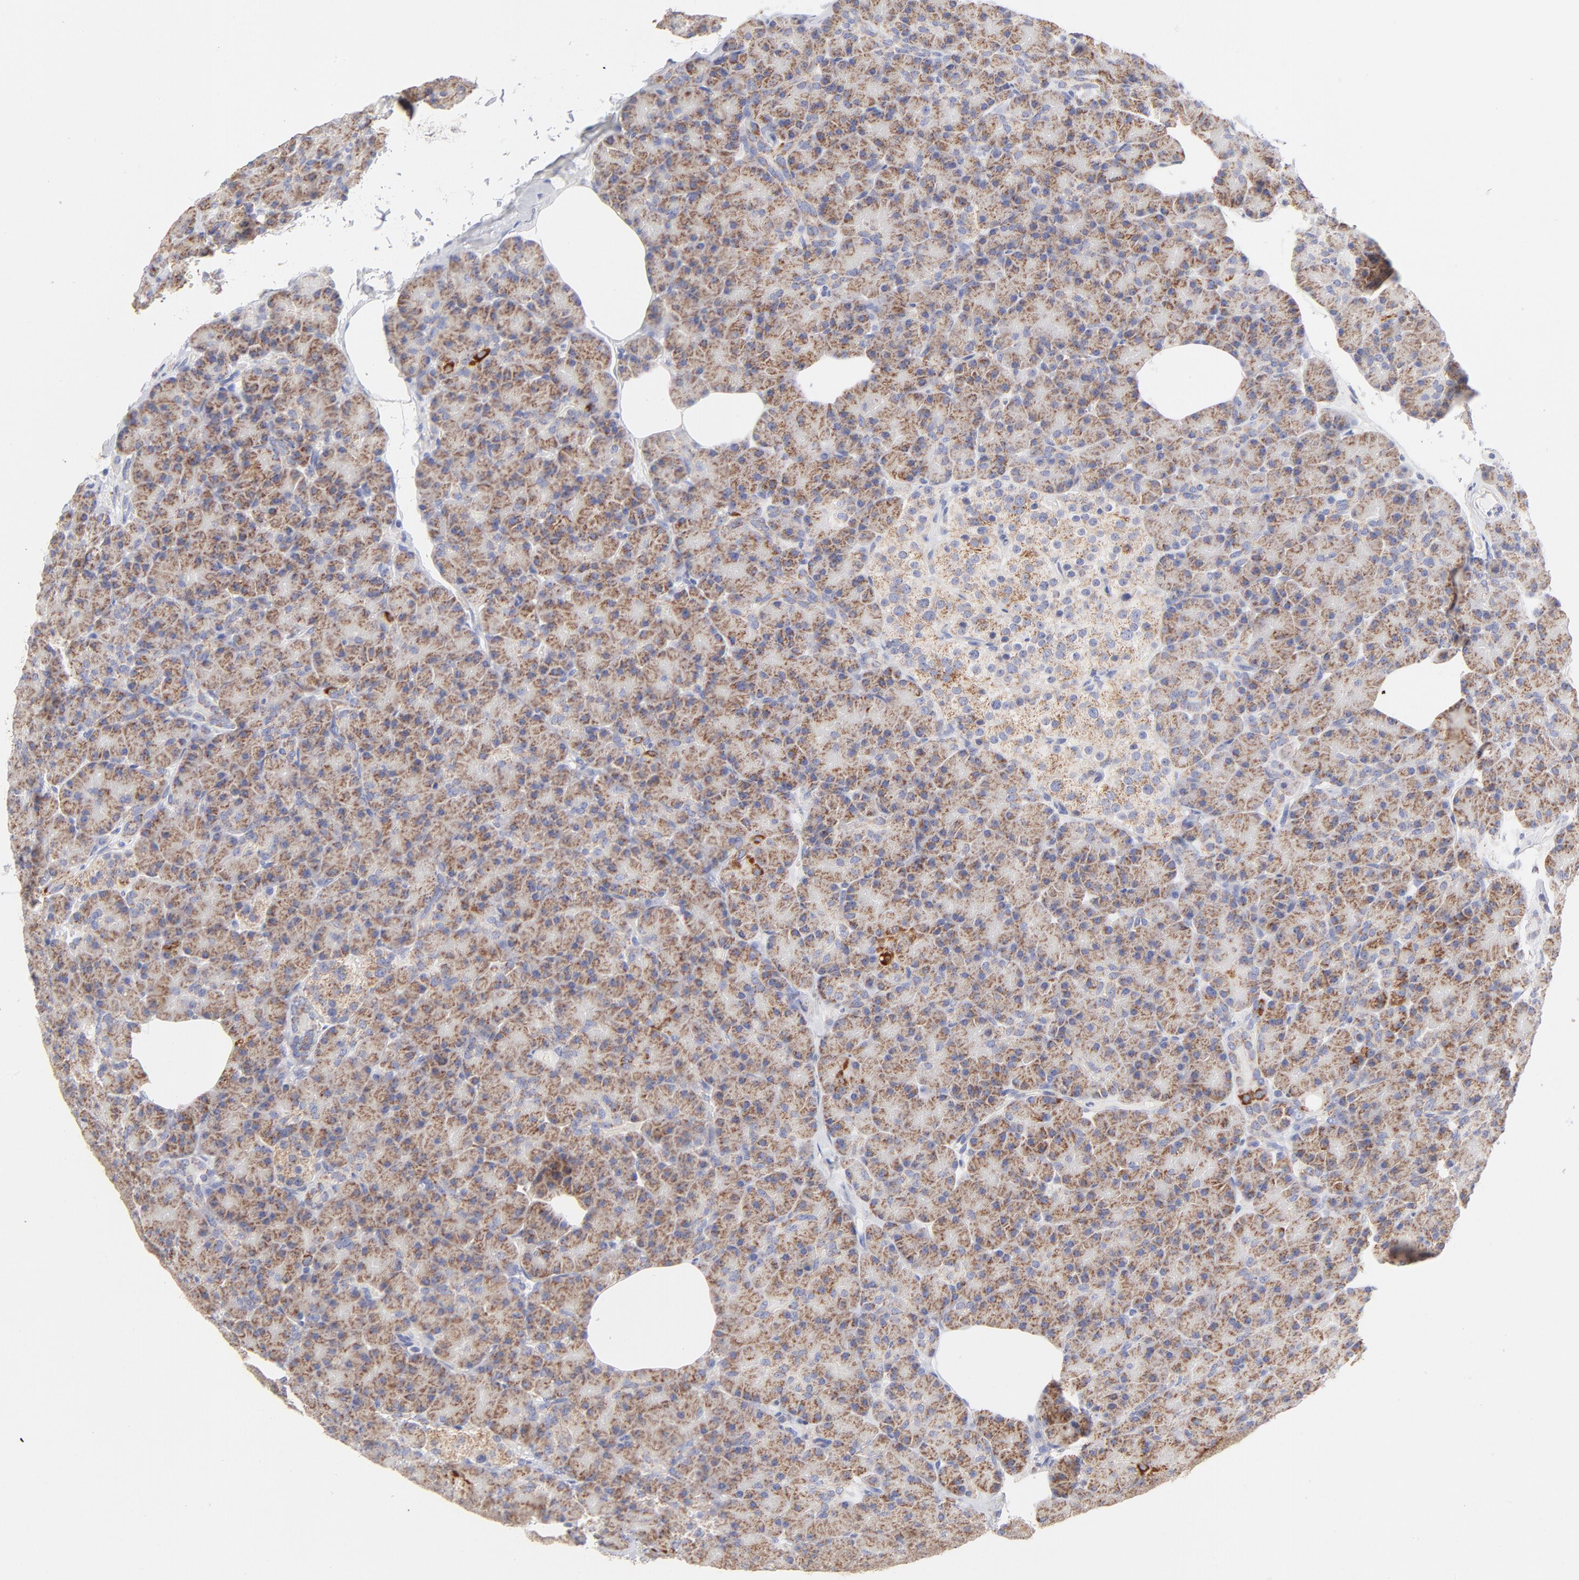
{"staining": {"intensity": "weak", "quantity": ">75%", "location": "cytoplasmic/membranous"}, "tissue": "pancreas", "cell_type": "Exocrine glandular cells", "image_type": "normal", "snomed": [{"axis": "morphology", "description": "Normal tissue, NOS"}, {"axis": "topography", "description": "Pancreas"}], "caption": "The micrograph displays staining of normal pancreas, revealing weak cytoplasmic/membranous protein staining (brown color) within exocrine glandular cells. The staining was performed using DAB (3,3'-diaminobenzidine), with brown indicating positive protein expression. Nuclei are stained blue with hematoxylin.", "gene": "TIMM8A", "patient": {"sex": "female", "age": 43}}